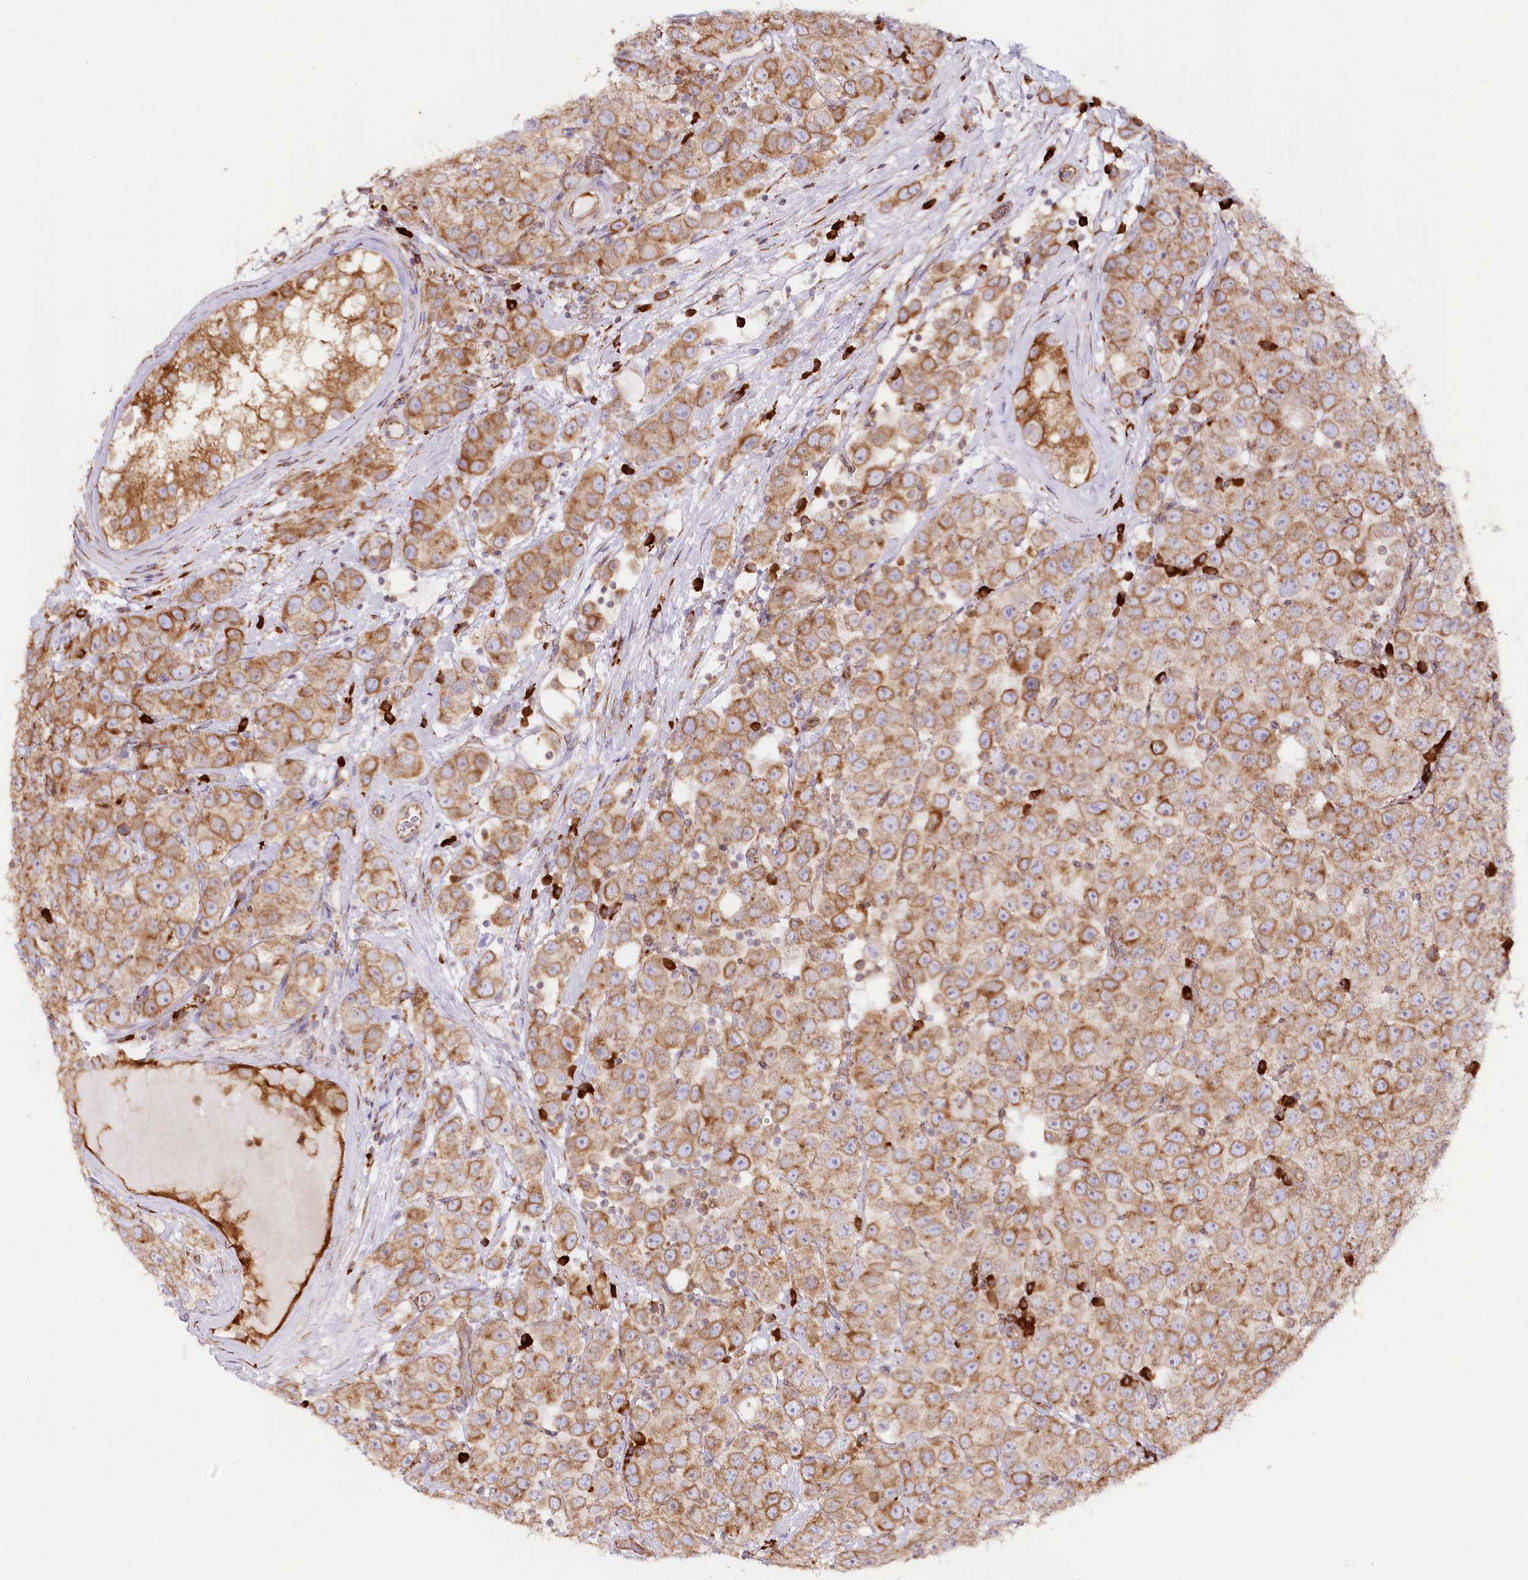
{"staining": {"intensity": "moderate", "quantity": ">75%", "location": "cytoplasmic/membranous"}, "tissue": "testis cancer", "cell_type": "Tumor cells", "image_type": "cancer", "snomed": [{"axis": "morphology", "description": "Seminoma, NOS"}, {"axis": "topography", "description": "Testis"}], "caption": "Immunohistochemistry (IHC) histopathology image of neoplastic tissue: human testis cancer (seminoma) stained using immunohistochemistry (IHC) reveals medium levels of moderate protein expression localized specifically in the cytoplasmic/membranous of tumor cells, appearing as a cytoplasmic/membranous brown color.", "gene": "CNPY2", "patient": {"sex": "male", "age": 28}}